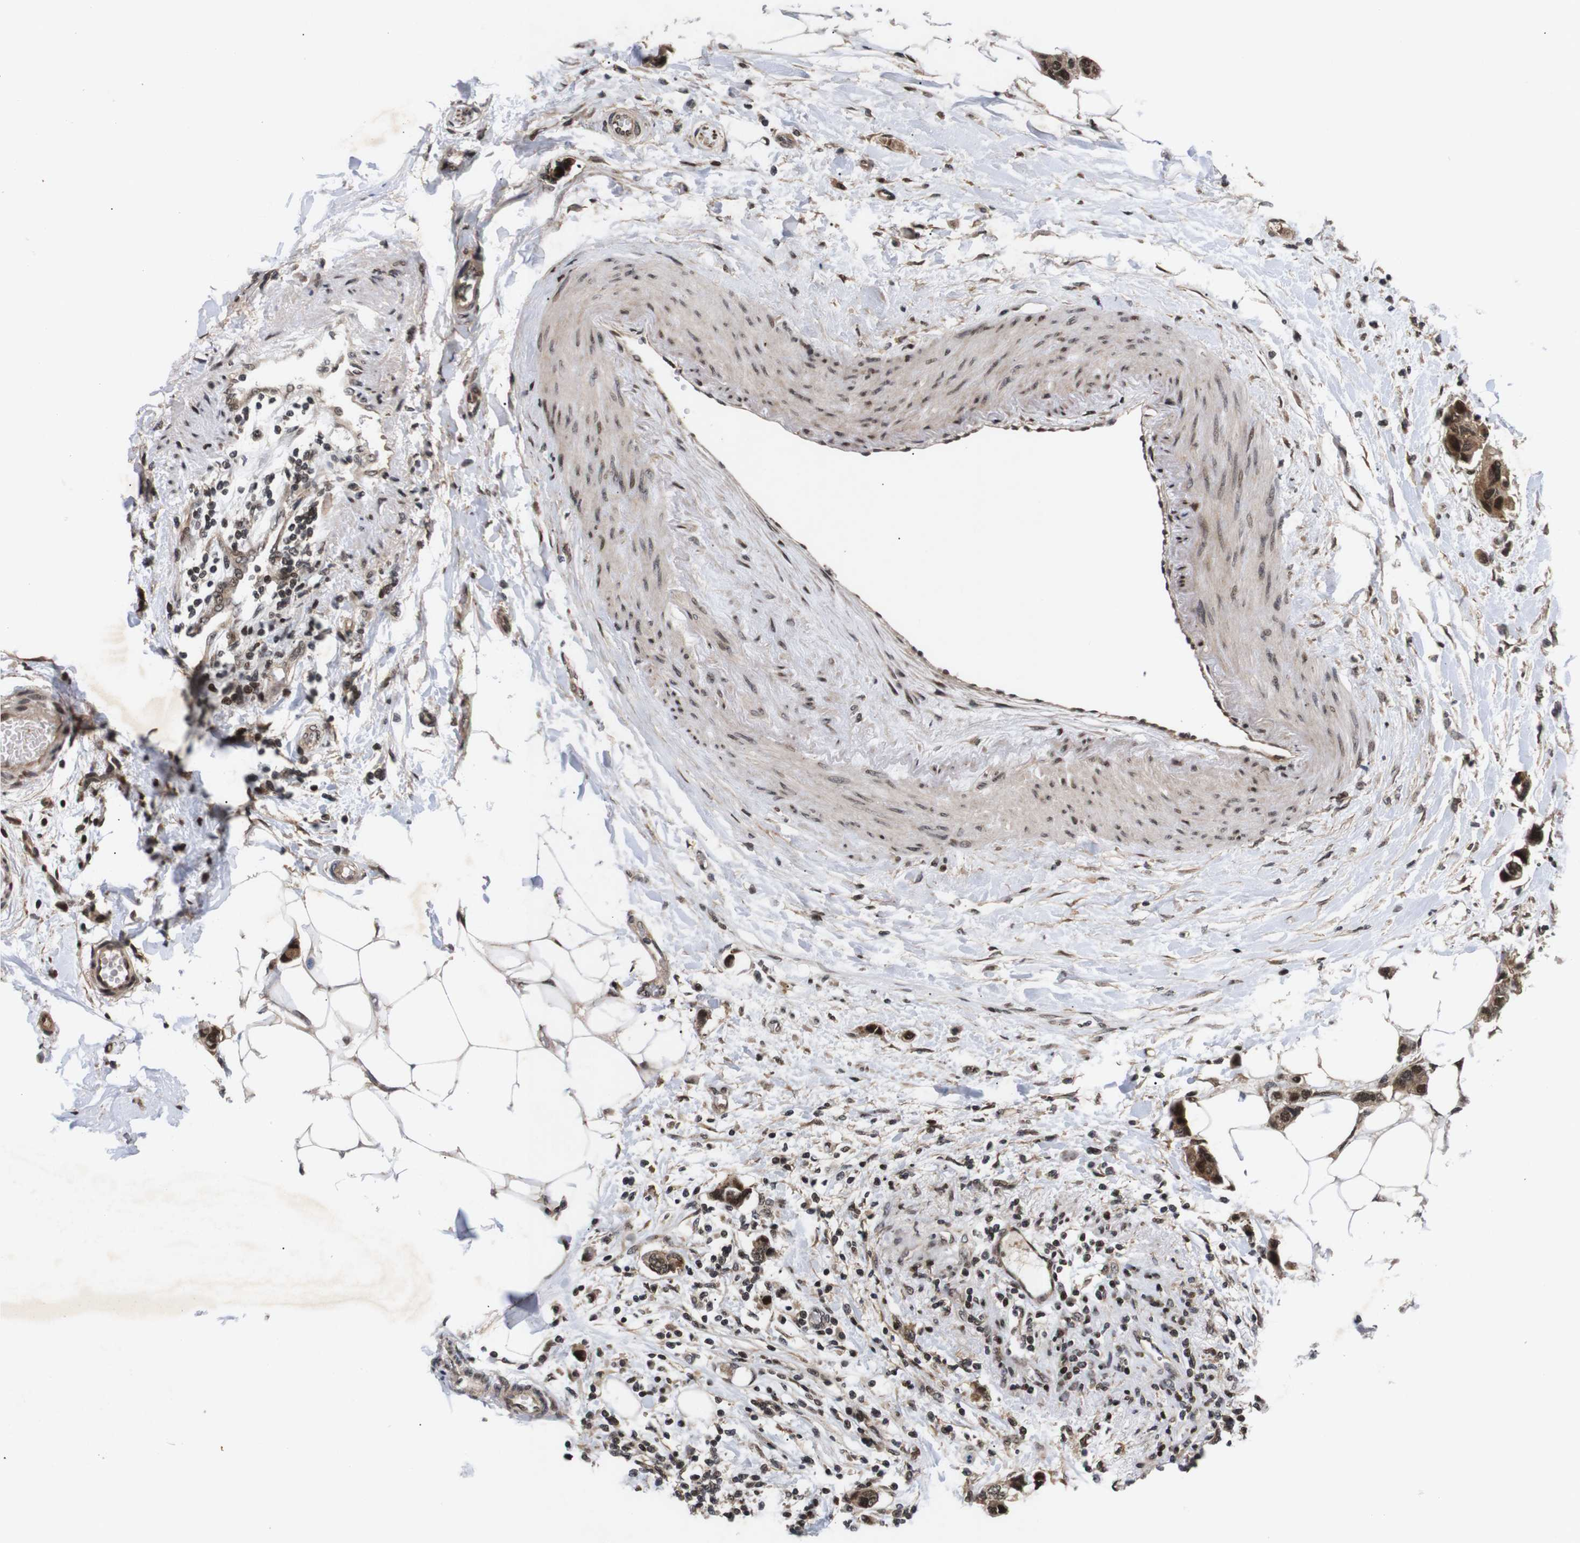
{"staining": {"intensity": "moderate", "quantity": ">75%", "location": "cytoplasmic/membranous,nuclear"}, "tissue": "breast cancer", "cell_type": "Tumor cells", "image_type": "cancer", "snomed": [{"axis": "morphology", "description": "Normal tissue, NOS"}, {"axis": "morphology", "description": "Duct carcinoma"}, {"axis": "topography", "description": "Breast"}], "caption": "There is medium levels of moderate cytoplasmic/membranous and nuclear positivity in tumor cells of breast cancer, as demonstrated by immunohistochemical staining (brown color).", "gene": "KIF23", "patient": {"sex": "female", "age": 50}}